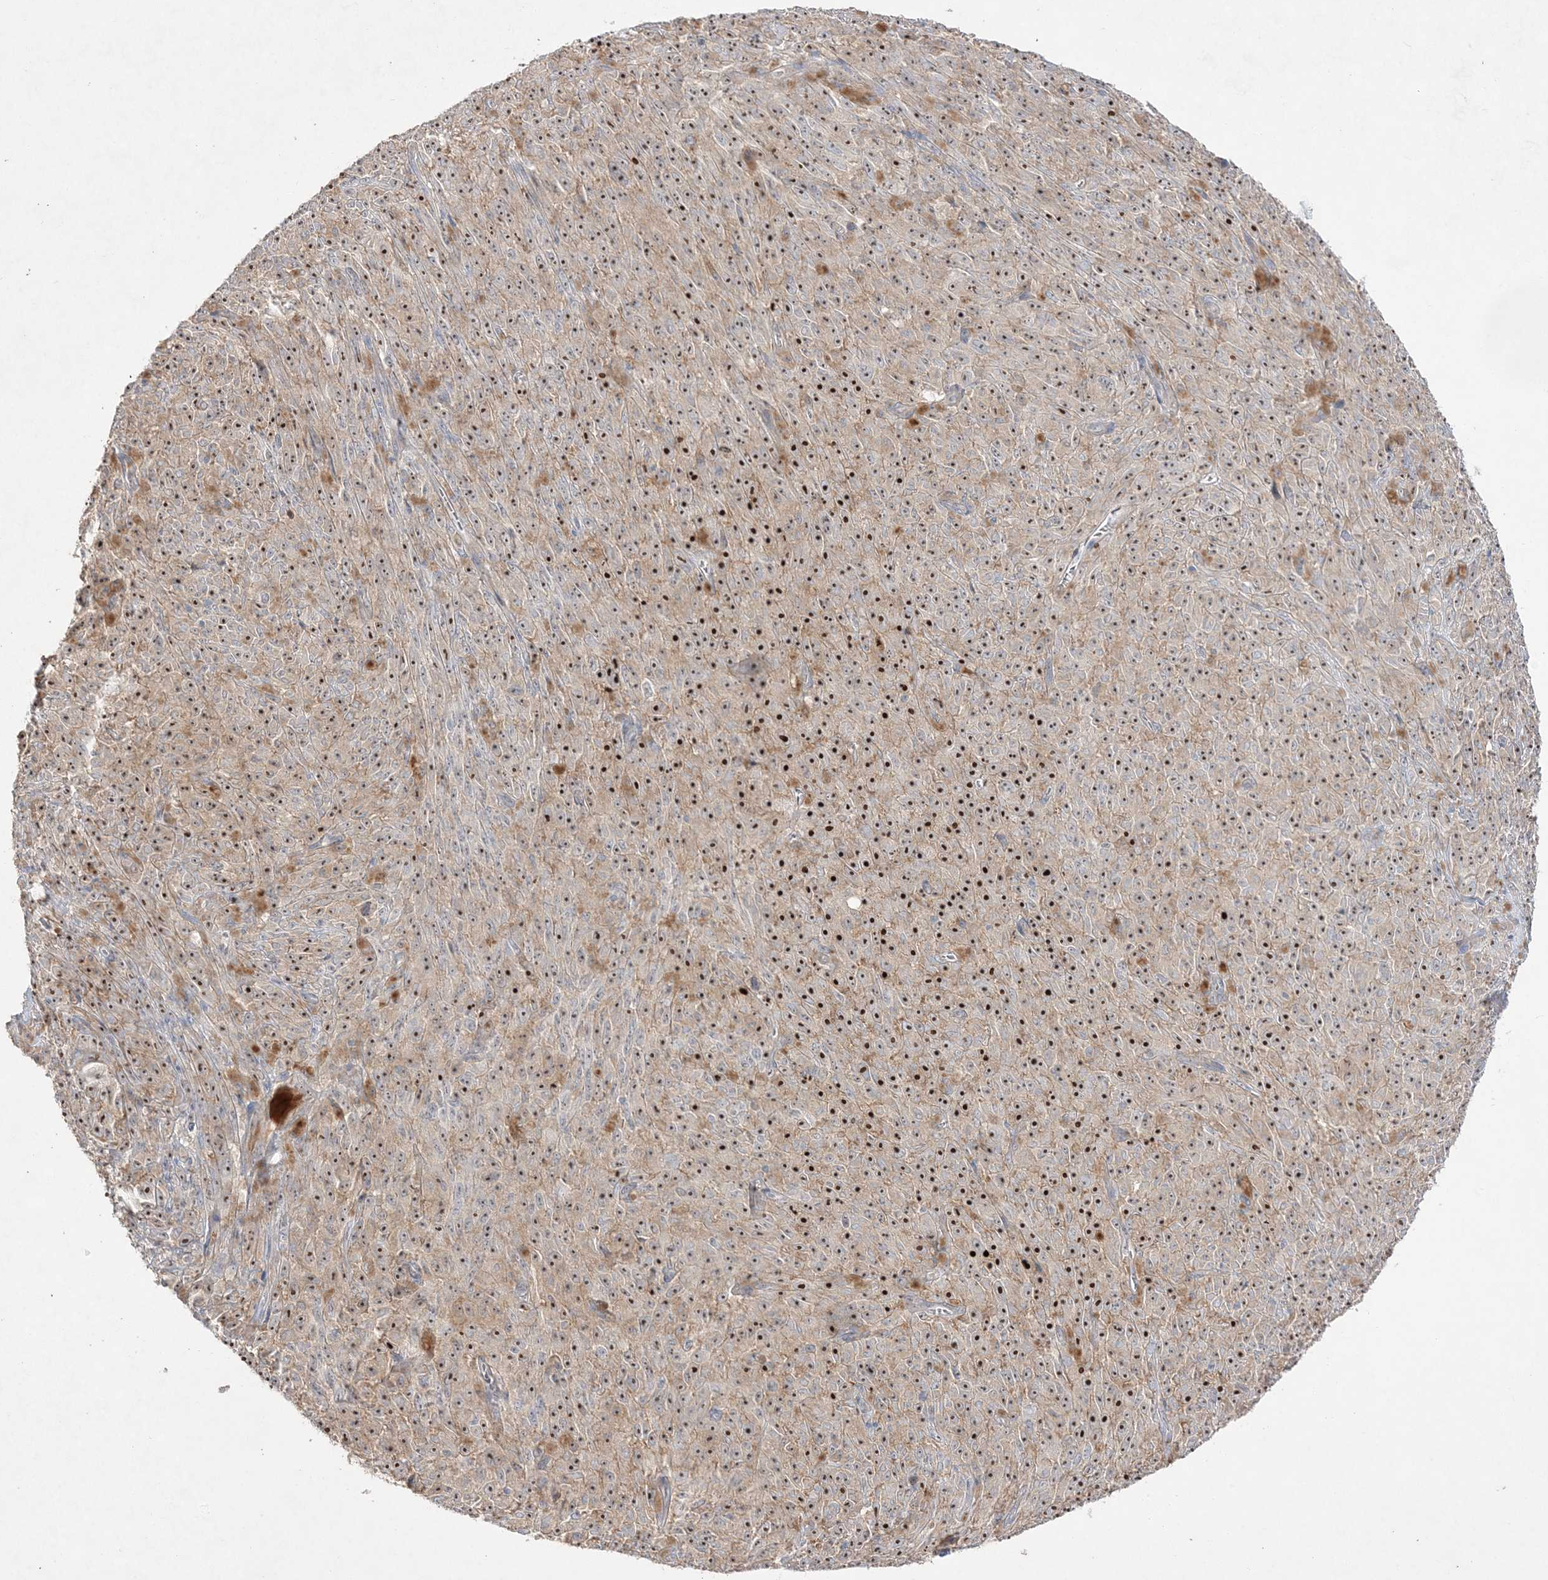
{"staining": {"intensity": "strong", "quantity": ">75%", "location": "nuclear"}, "tissue": "melanoma", "cell_type": "Tumor cells", "image_type": "cancer", "snomed": [{"axis": "morphology", "description": "Malignant melanoma, NOS"}, {"axis": "topography", "description": "Skin"}], "caption": "Brown immunohistochemical staining in malignant melanoma displays strong nuclear positivity in approximately >75% of tumor cells.", "gene": "NOP16", "patient": {"sex": "female", "age": 82}}